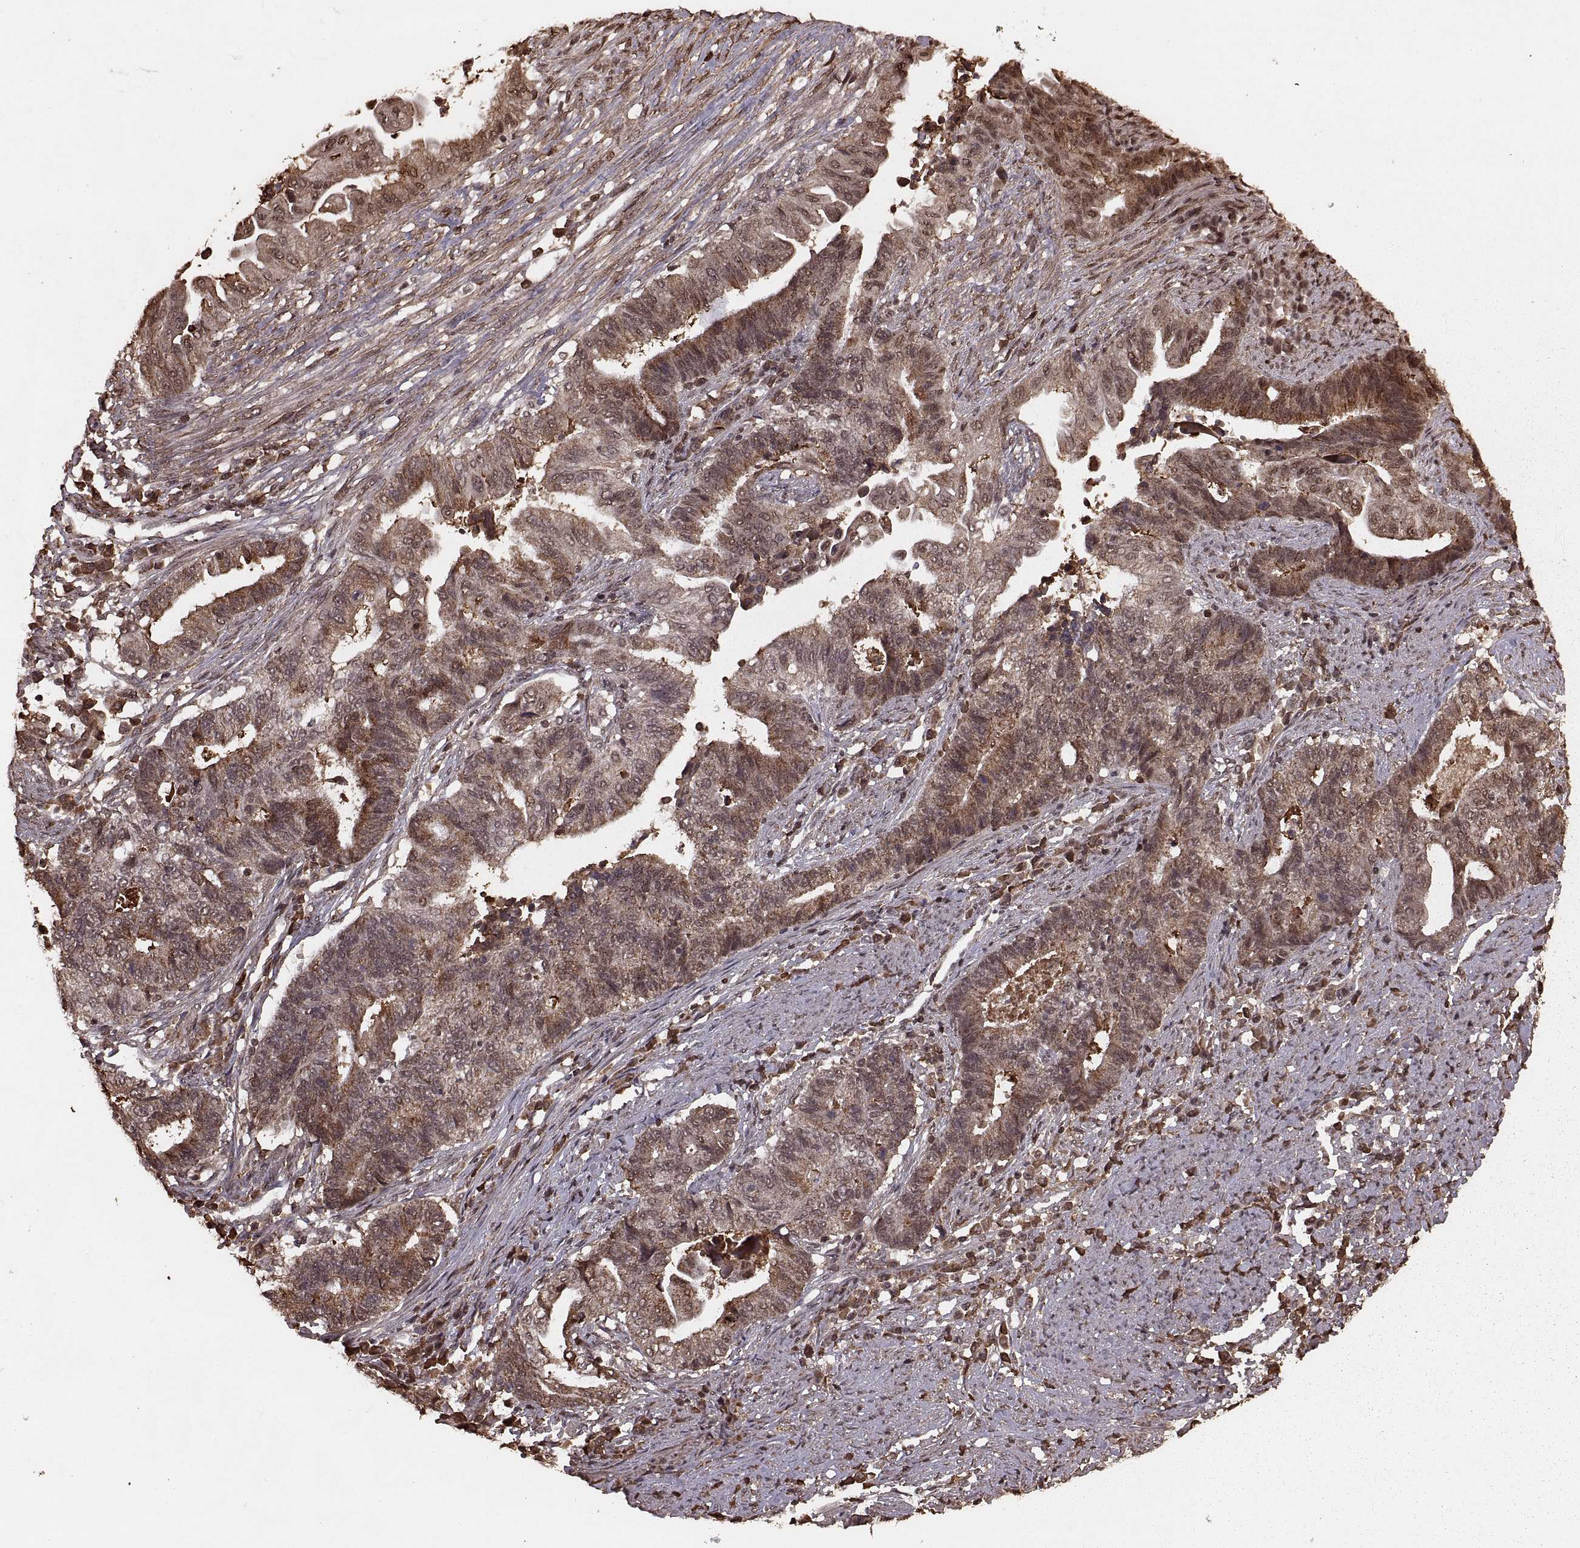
{"staining": {"intensity": "moderate", "quantity": "25%-75%", "location": "cytoplasmic/membranous"}, "tissue": "endometrial cancer", "cell_type": "Tumor cells", "image_type": "cancer", "snomed": [{"axis": "morphology", "description": "Adenocarcinoma, NOS"}, {"axis": "topography", "description": "Uterus"}, {"axis": "topography", "description": "Endometrium"}], "caption": "Tumor cells display moderate cytoplasmic/membranous staining in about 25%-75% of cells in endometrial adenocarcinoma.", "gene": "RFT1", "patient": {"sex": "female", "age": 54}}